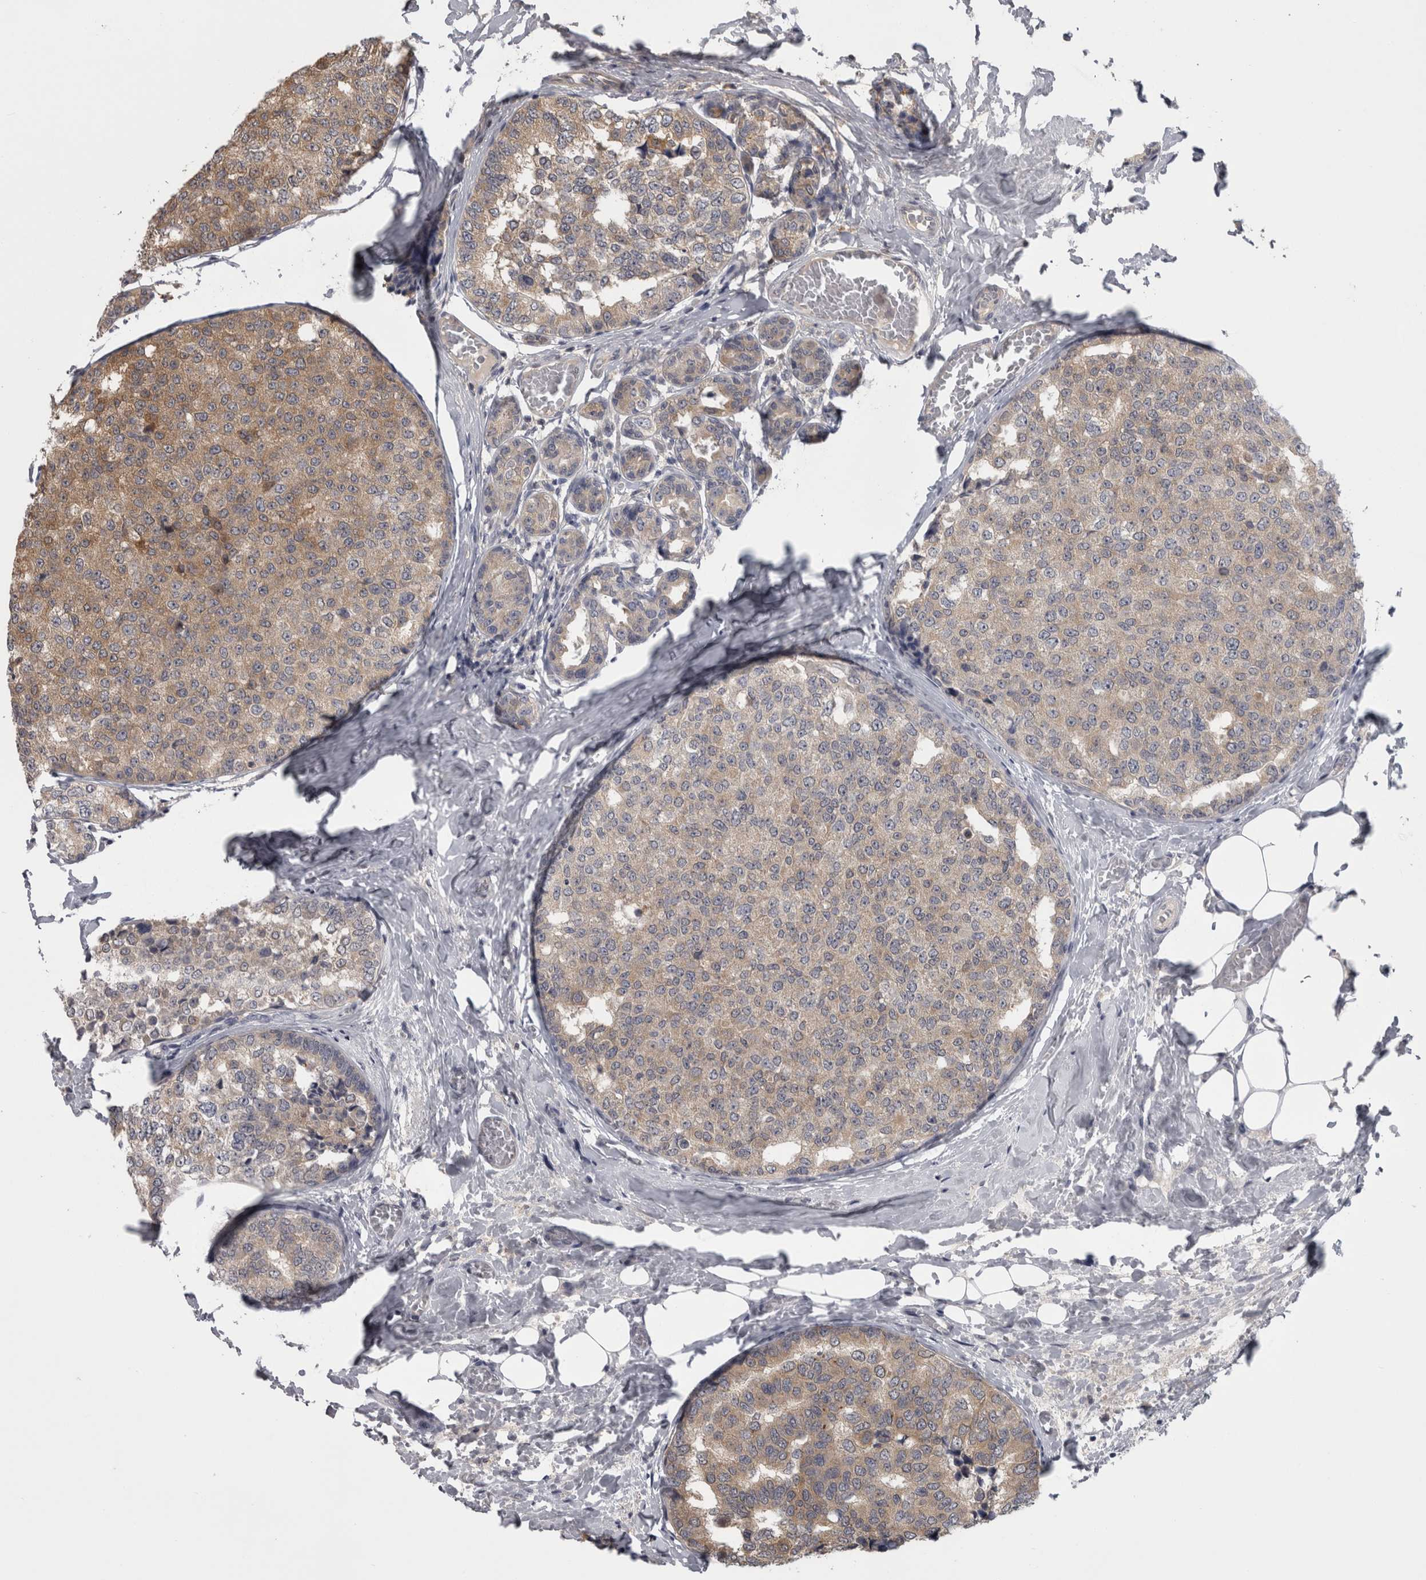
{"staining": {"intensity": "moderate", "quantity": ">75%", "location": "cytoplasmic/membranous"}, "tissue": "breast cancer", "cell_type": "Tumor cells", "image_type": "cancer", "snomed": [{"axis": "morphology", "description": "Normal tissue, NOS"}, {"axis": "morphology", "description": "Duct carcinoma"}, {"axis": "topography", "description": "Breast"}], "caption": "Moderate cytoplasmic/membranous expression is seen in about >75% of tumor cells in breast cancer (infiltrating ductal carcinoma).", "gene": "APRT", "patient": {"sex": "female", "age": 43}}